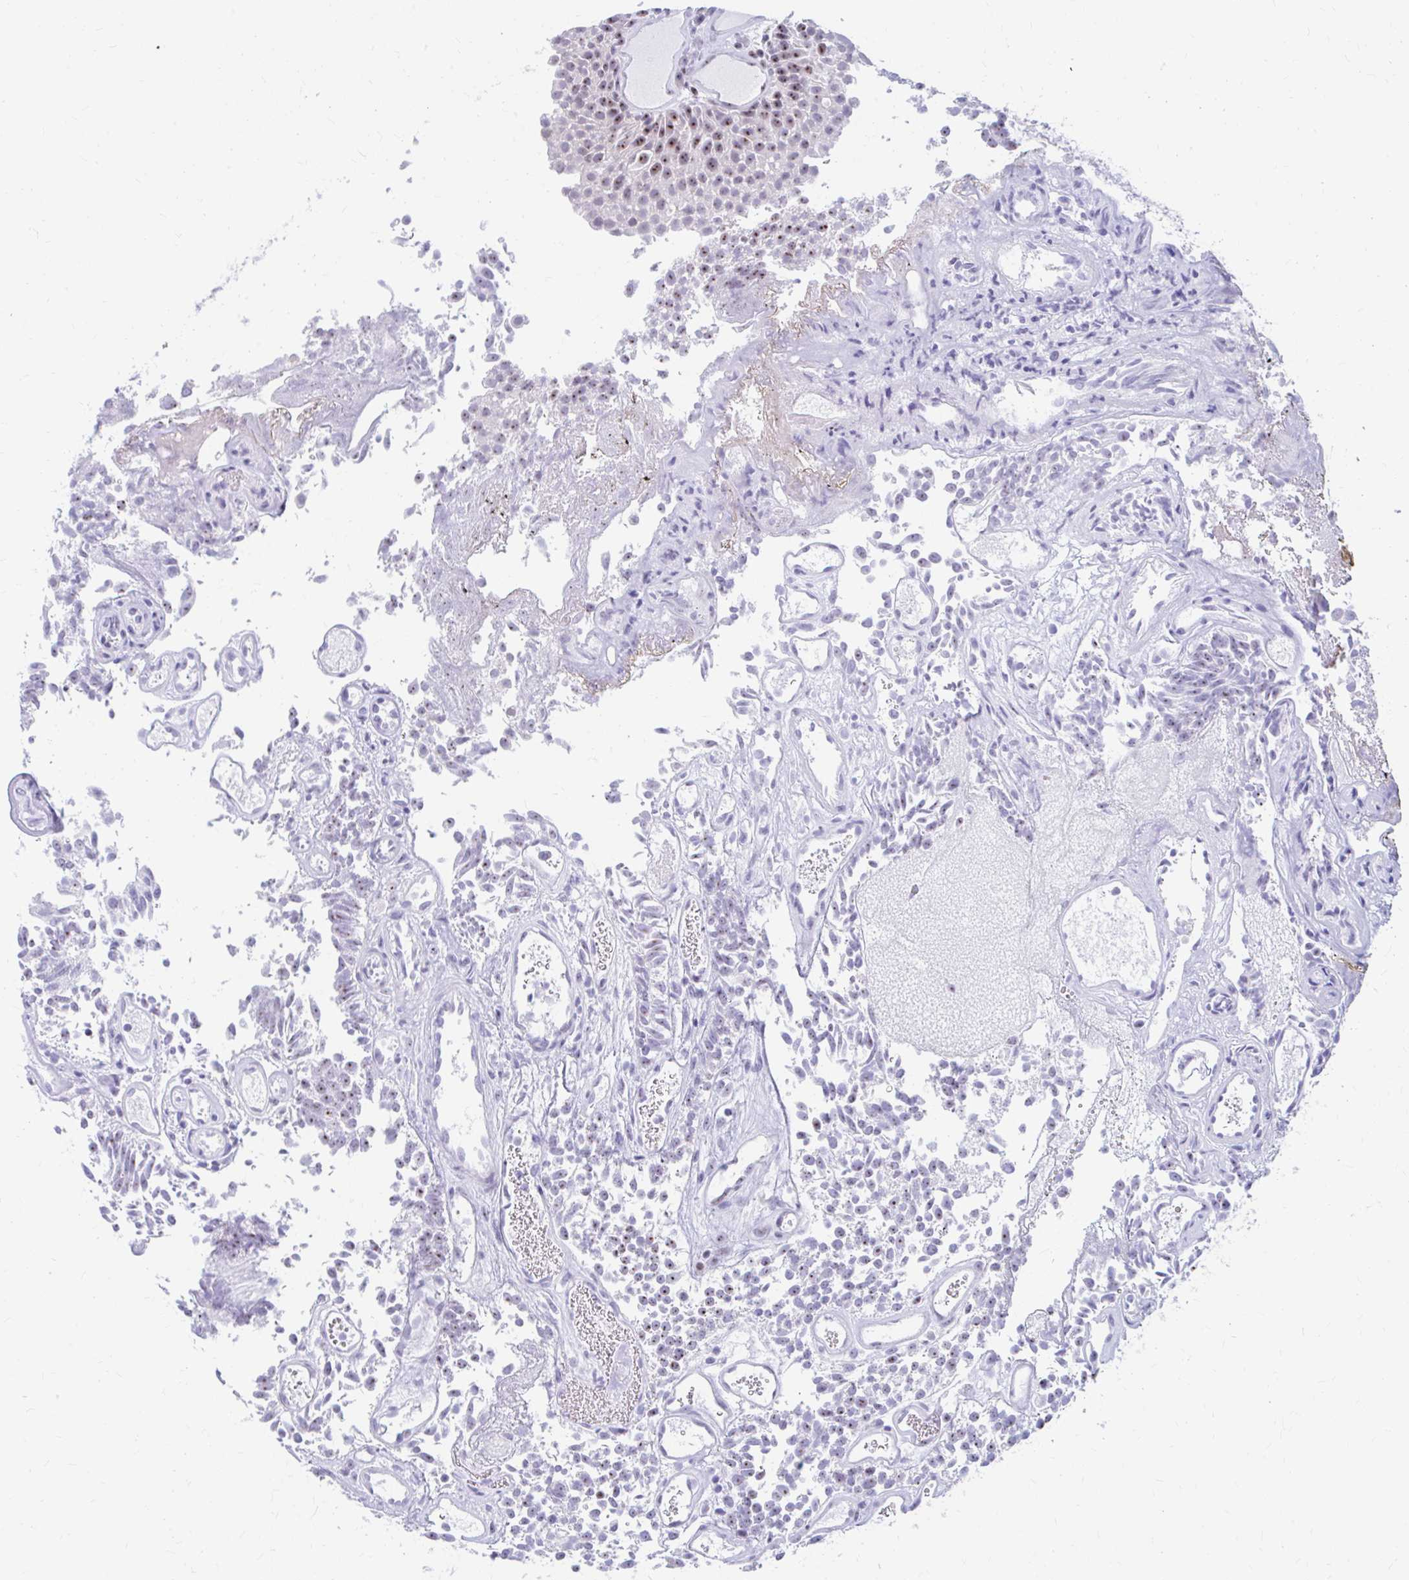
{"staining": {"intensity": "moderate", "quantity": ">75%", "location": "nuclear"}, "tissue": "urothelial cancer", "cell_type": "Tumor cells", "image_type": "cancer", "snomed": [{"axis": "morphology", "description": "Urothelial carcinoma, Low grade"}, {"axis": "topography", "description": "Urinary bladder"}], "caption": "This histopathology image displays immunohistochemistry staining of human low-grade urothelial carcinoma, with medium moderate nuclear staining in about >75% of tumor cells.", "gene": "FTSJ3", "patient": {"sex": "female", "age": 79}}